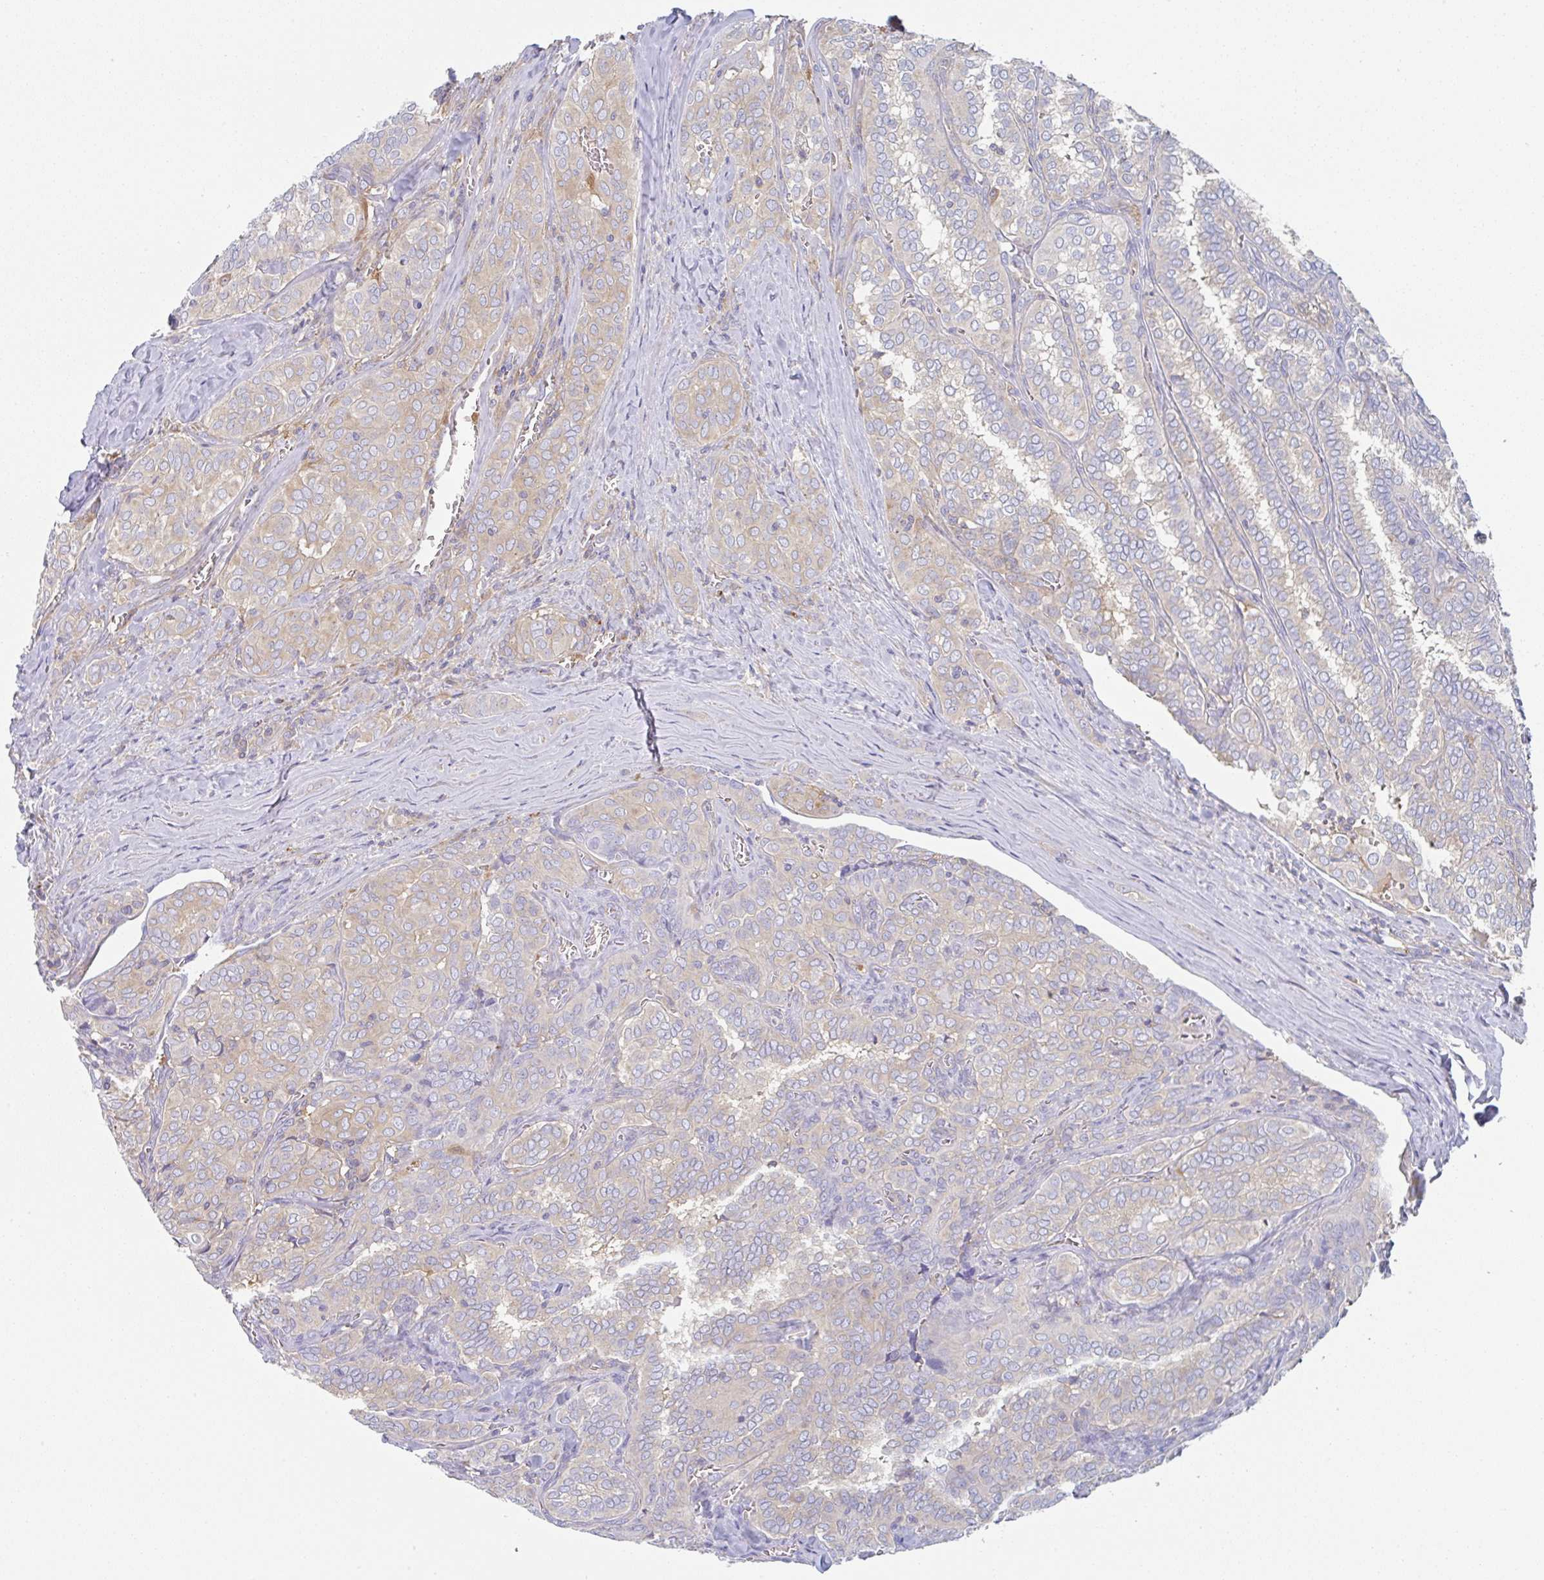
{"staining": {"intensity": "weak", "quantity": "<25%", "location": "cytoplasmic/membranous"}, "tissue": "thyroid cancer", "cell_type": "Tumor cells", "image_type": "cancer", "snomed": [{"axis": "morphology", "description": "Papillary adenocarcinoma, NOS"}, {"axis": "topography", "description": "Thyroid gland"}], "caption": "The image displays no staining of tumor cells in thyroid cancer (papillary adenocarcinoma).", "gene": "AMPD2", "patient": {"sex": "female", "age": 30}}